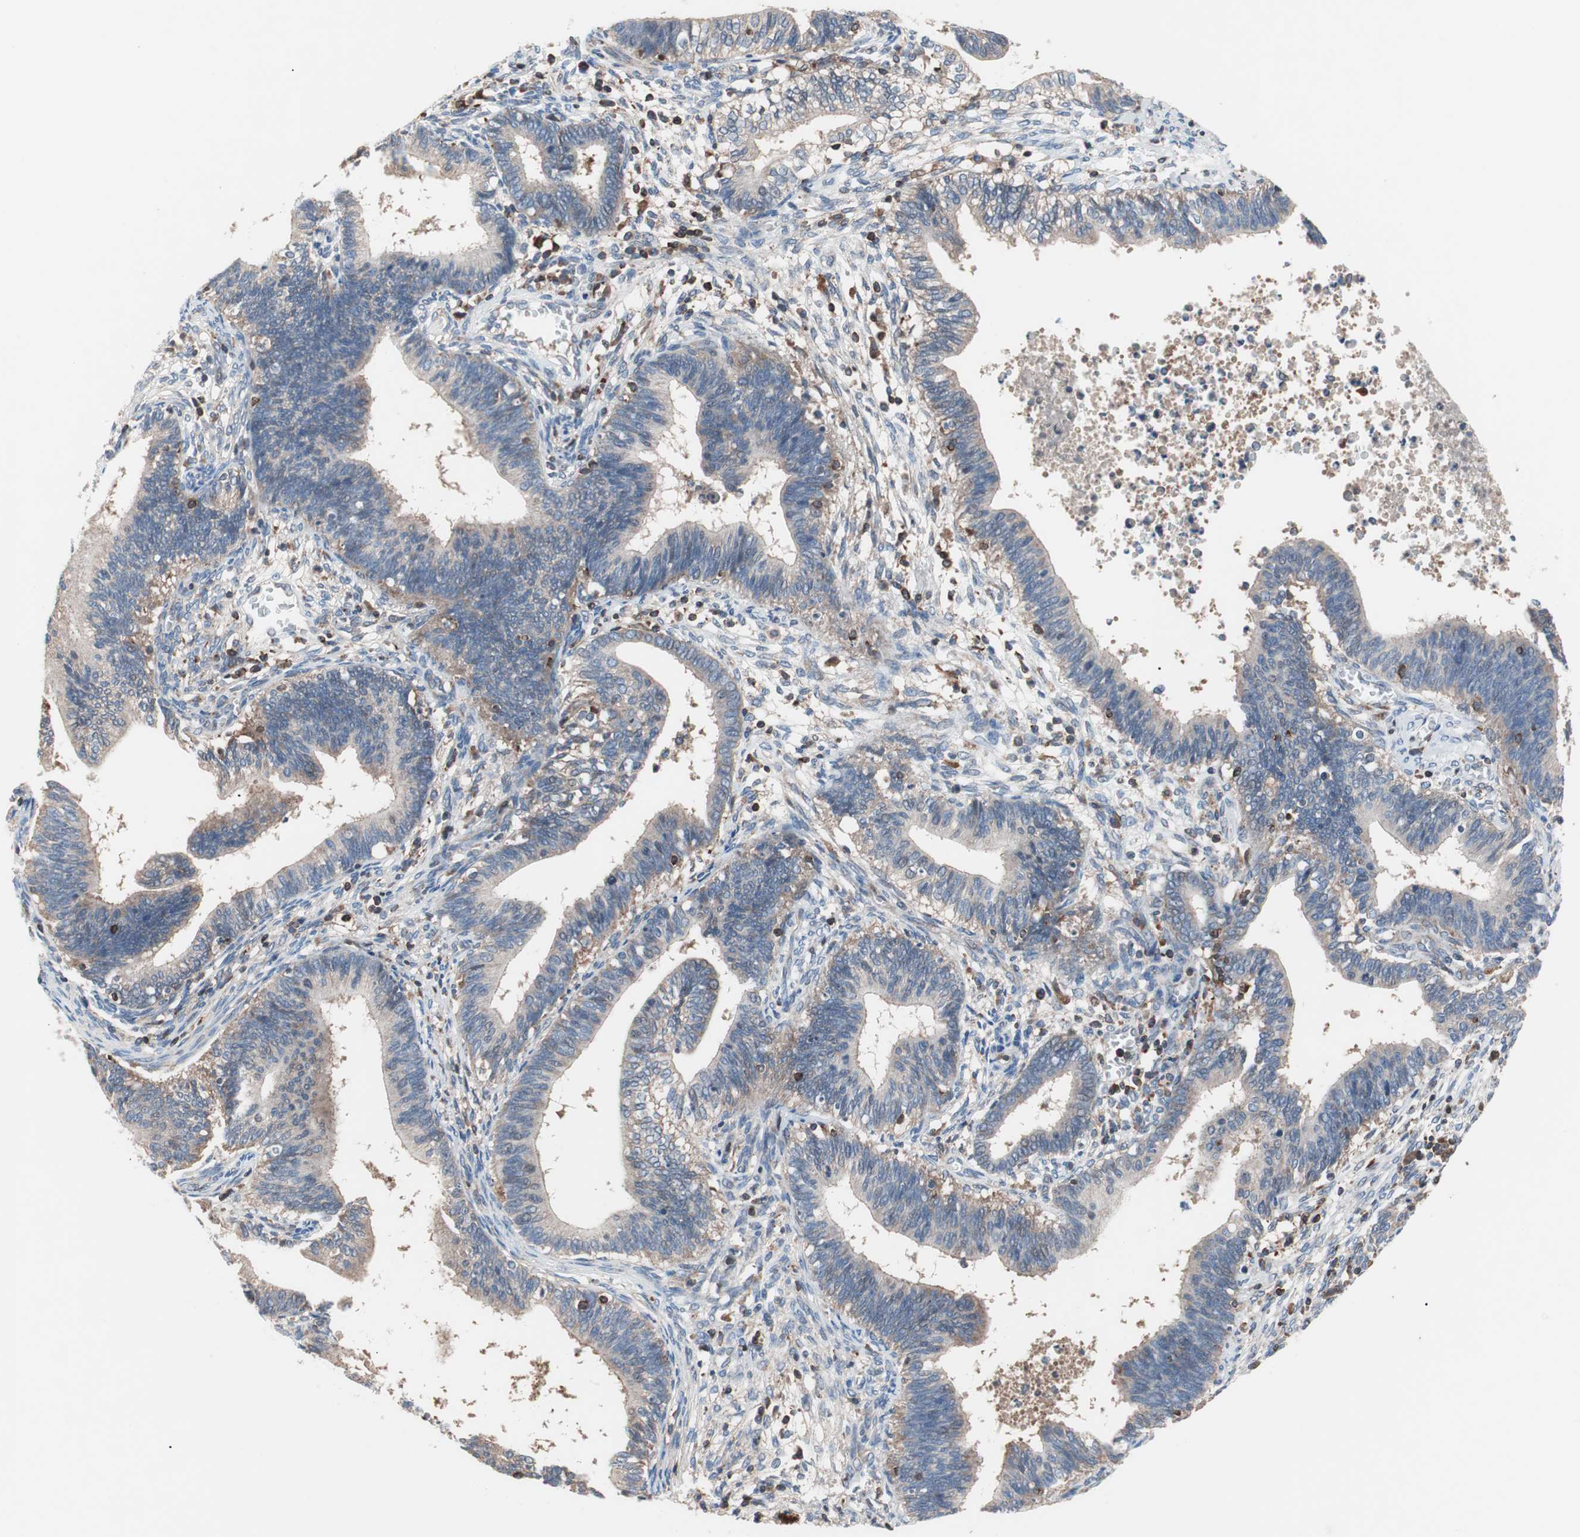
{"staining": {"intensity": "weak", "quantity": ">75%", "location": "cytoplasmic/membranous"}, "tissue": "cervical cancer", "cell_type": "Tumor cells", "image_type": "cancer", "snomed": [{"axis": "morphology", "description": "Adenocarcinoma, NOS"}, {"axis": "topography", "description": "Cervix"}], "caption": "This is an image of immunohistochemistry (IHC) staining of adenocarcinoma (cervical), which shows weak staining in the cytoplasmic/membranous of tumor cells.", "gene": "PIK3R1", "patient": {"sex": "female", "age": 44}}